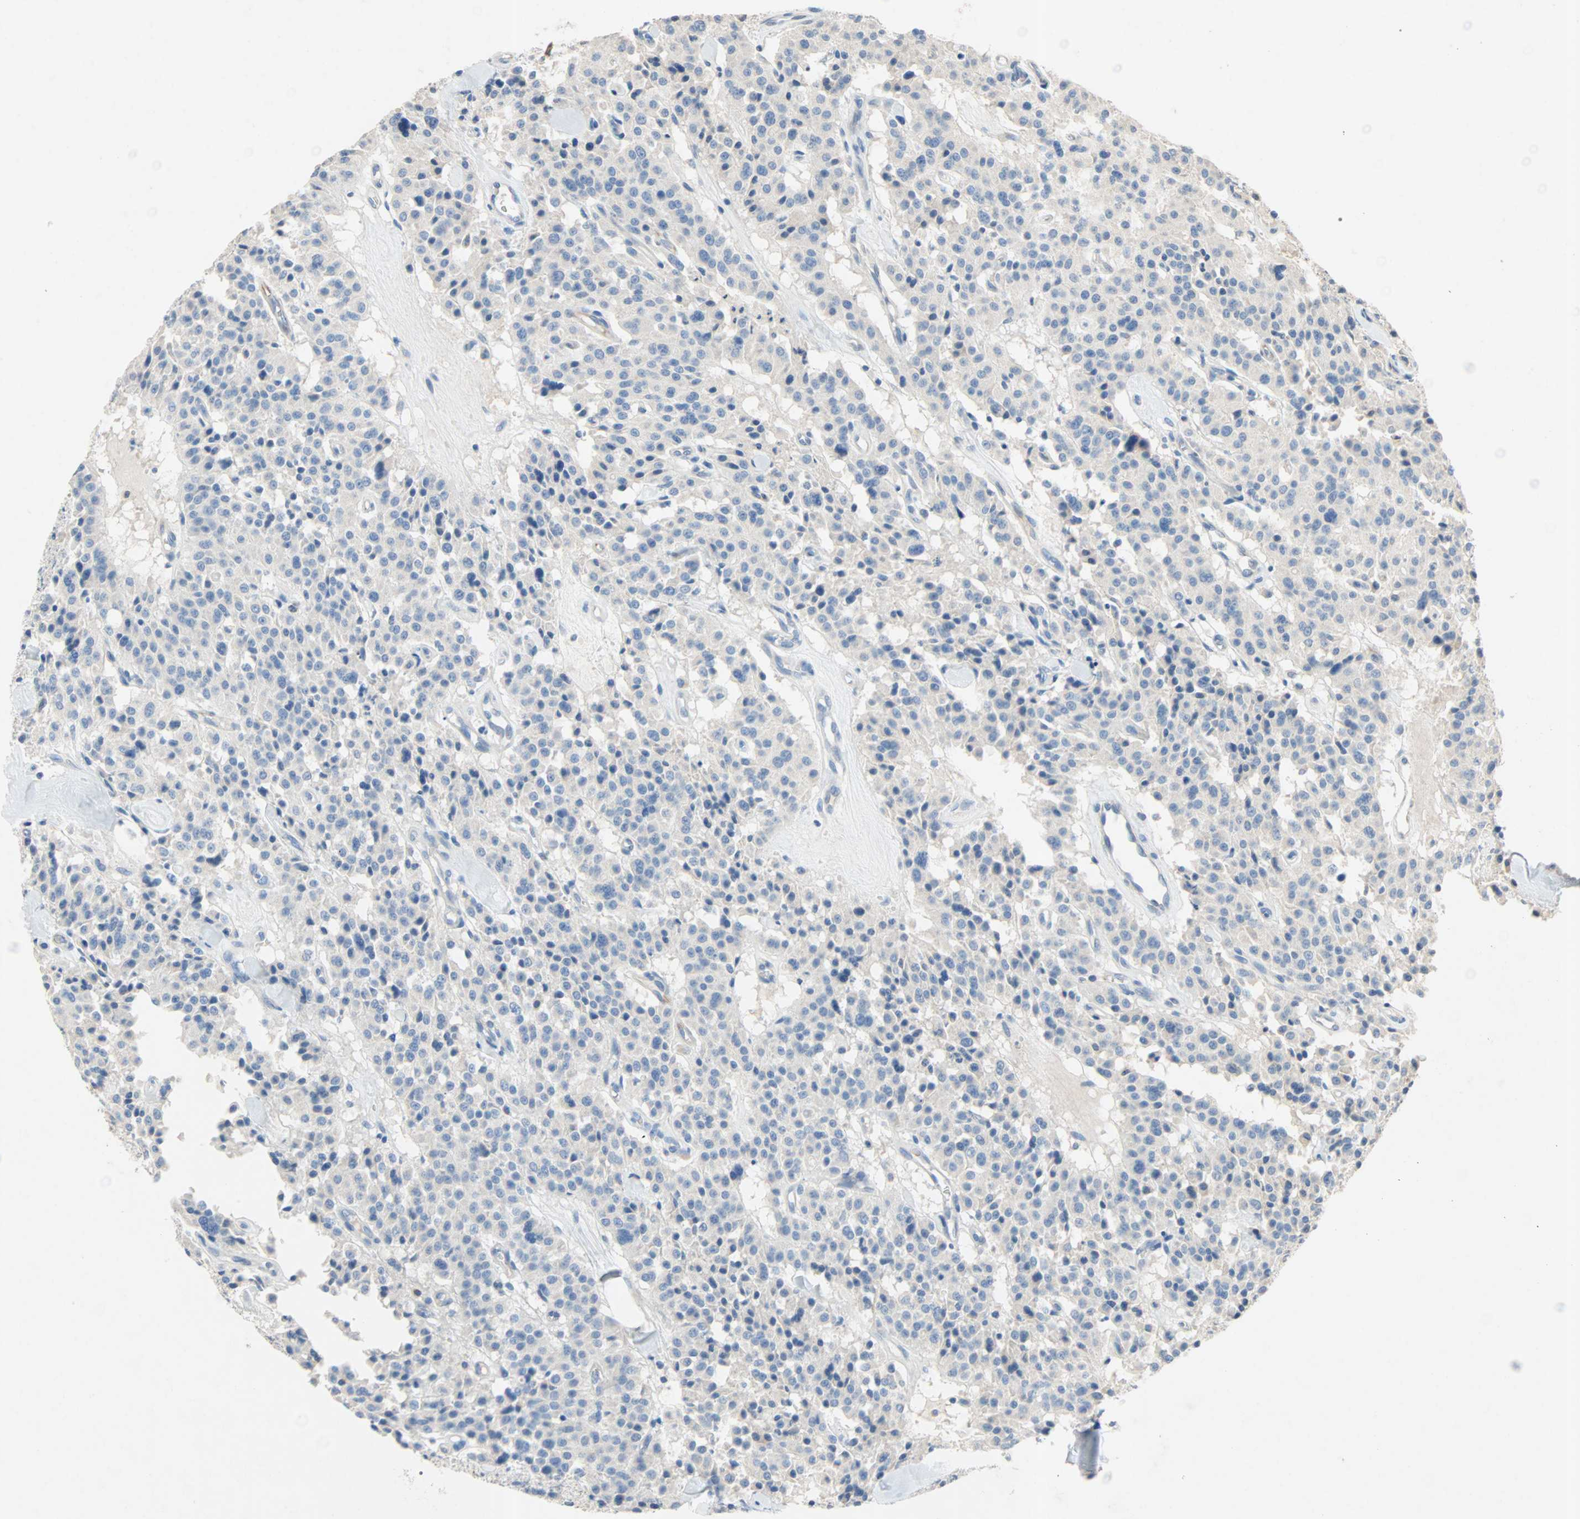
{"staining": {"intensity": "negative", "quantity": "none", "location": "none"}, "tissue": "carcinoid", "cell_type": "Tumor cells", "image_type": "cancer", "snomed": [{"axis": "morphology", "description": "Carcinoid, malignant, NOS"}, {"axis": "topography", "description": "Lung"}], "caption": "High magnification brightfield microscopy of carcinoid stained with DAB (3,3'-diaminobenzidine) (brown) and counterstained with hematoxylin (blue): tumor cells show no significant positivity.", "gene": "PCDHB2", "patient": {"sex": "male", "age": 30}}